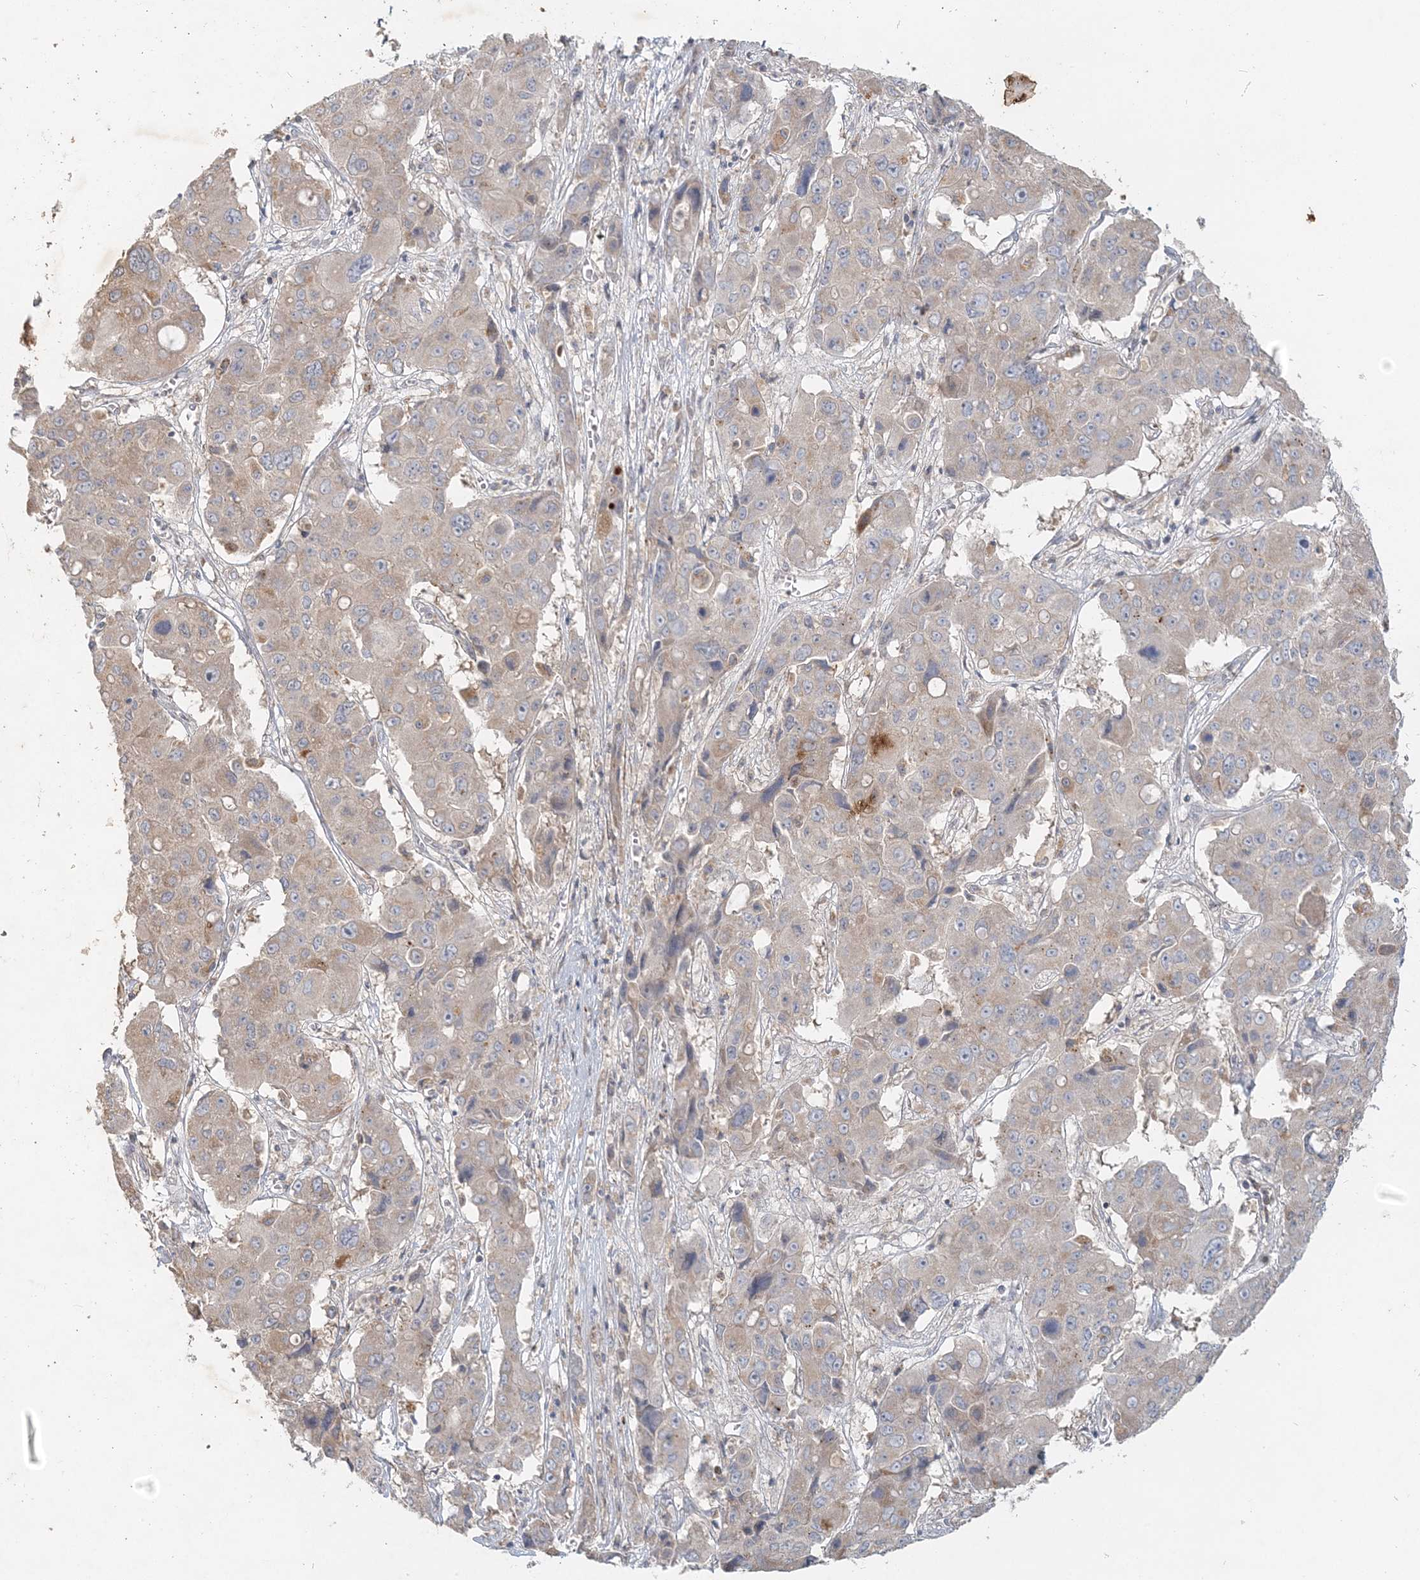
{"staining": {"intensity": "weak", "quantity": "25%-75%", "location": "cytoplasmic/membranous"}, "tissue": "liver cancer", "cell_type": "Tumor cells", "image_type": "cancer", "snomed": [{"axis": "morphology", "description": "Cholangiocarcinoma"}, {"axis": "topography", "description": "Liver"}], "caption": "Cholangiocarcinoma (liver) stained for a protein demonstrates weak cytoplasmic/membranous positivity in tumor cells.", "gene": "RAB14", "patient": {"sex": "male", "age": 67}}